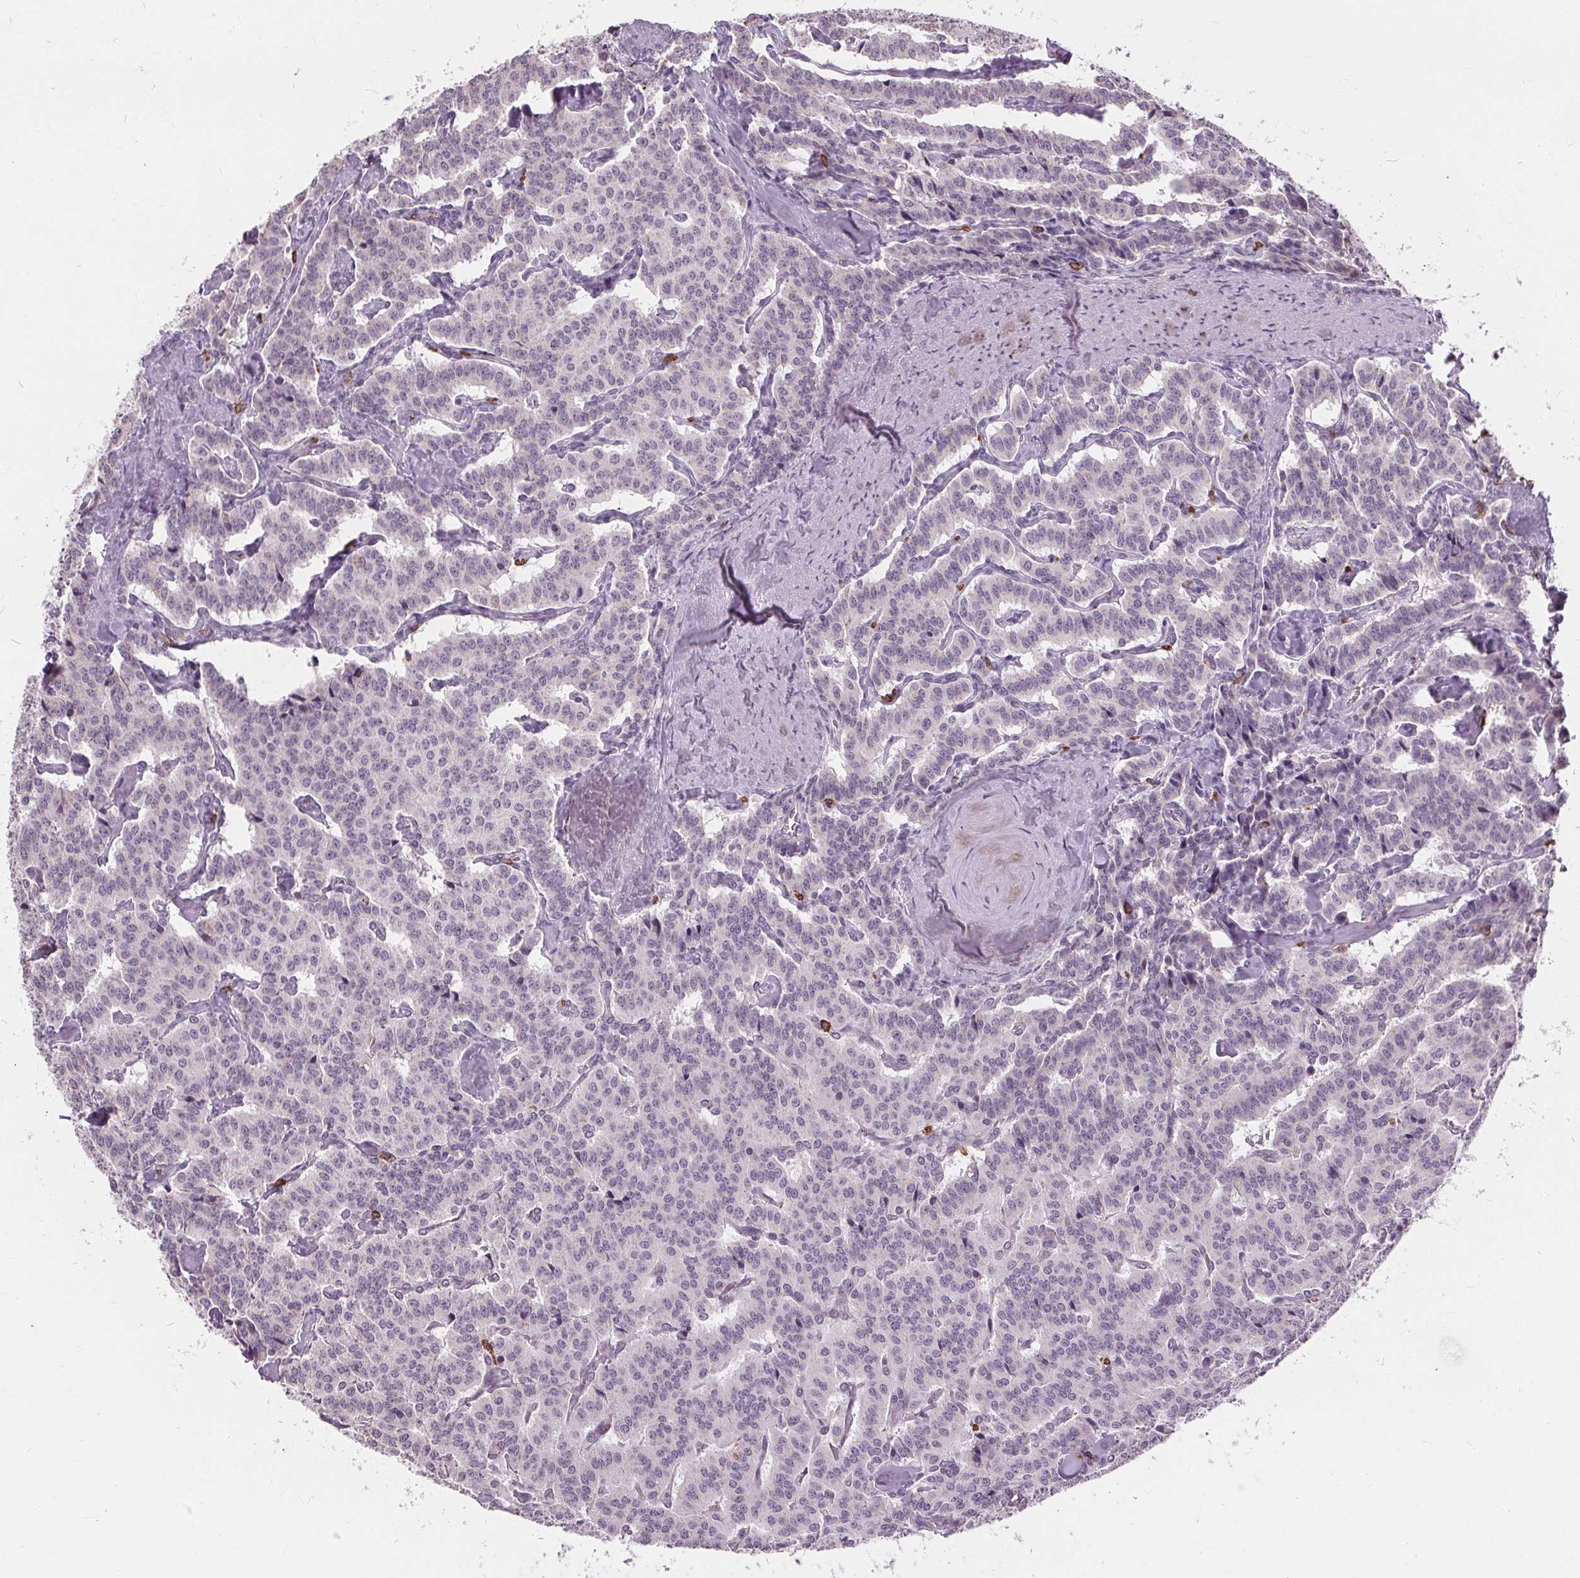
{"staining": {"intensity": "negative", "quantity": "none", "location": "none"}, "tissue": "carcinoid", "cell_type": "Tumor cells", "image_type": "cancer", "snomed": [{"axis": "morphology", "description": "Carcinoid, malignant, NOS"}, {"axis": "topography", "description": "Lung"}], "caption": "Immunohistochemistry (IHC) of human carcinoid shows no staining in tumor cells. The staining is performed using DAB (3,3'-diaminobenzidine) brown chromogen with nuclei counter-stained in using hematoxylin.", "gene": "SIGLEC6", "patient": {"sex": "female", "age": 46}}